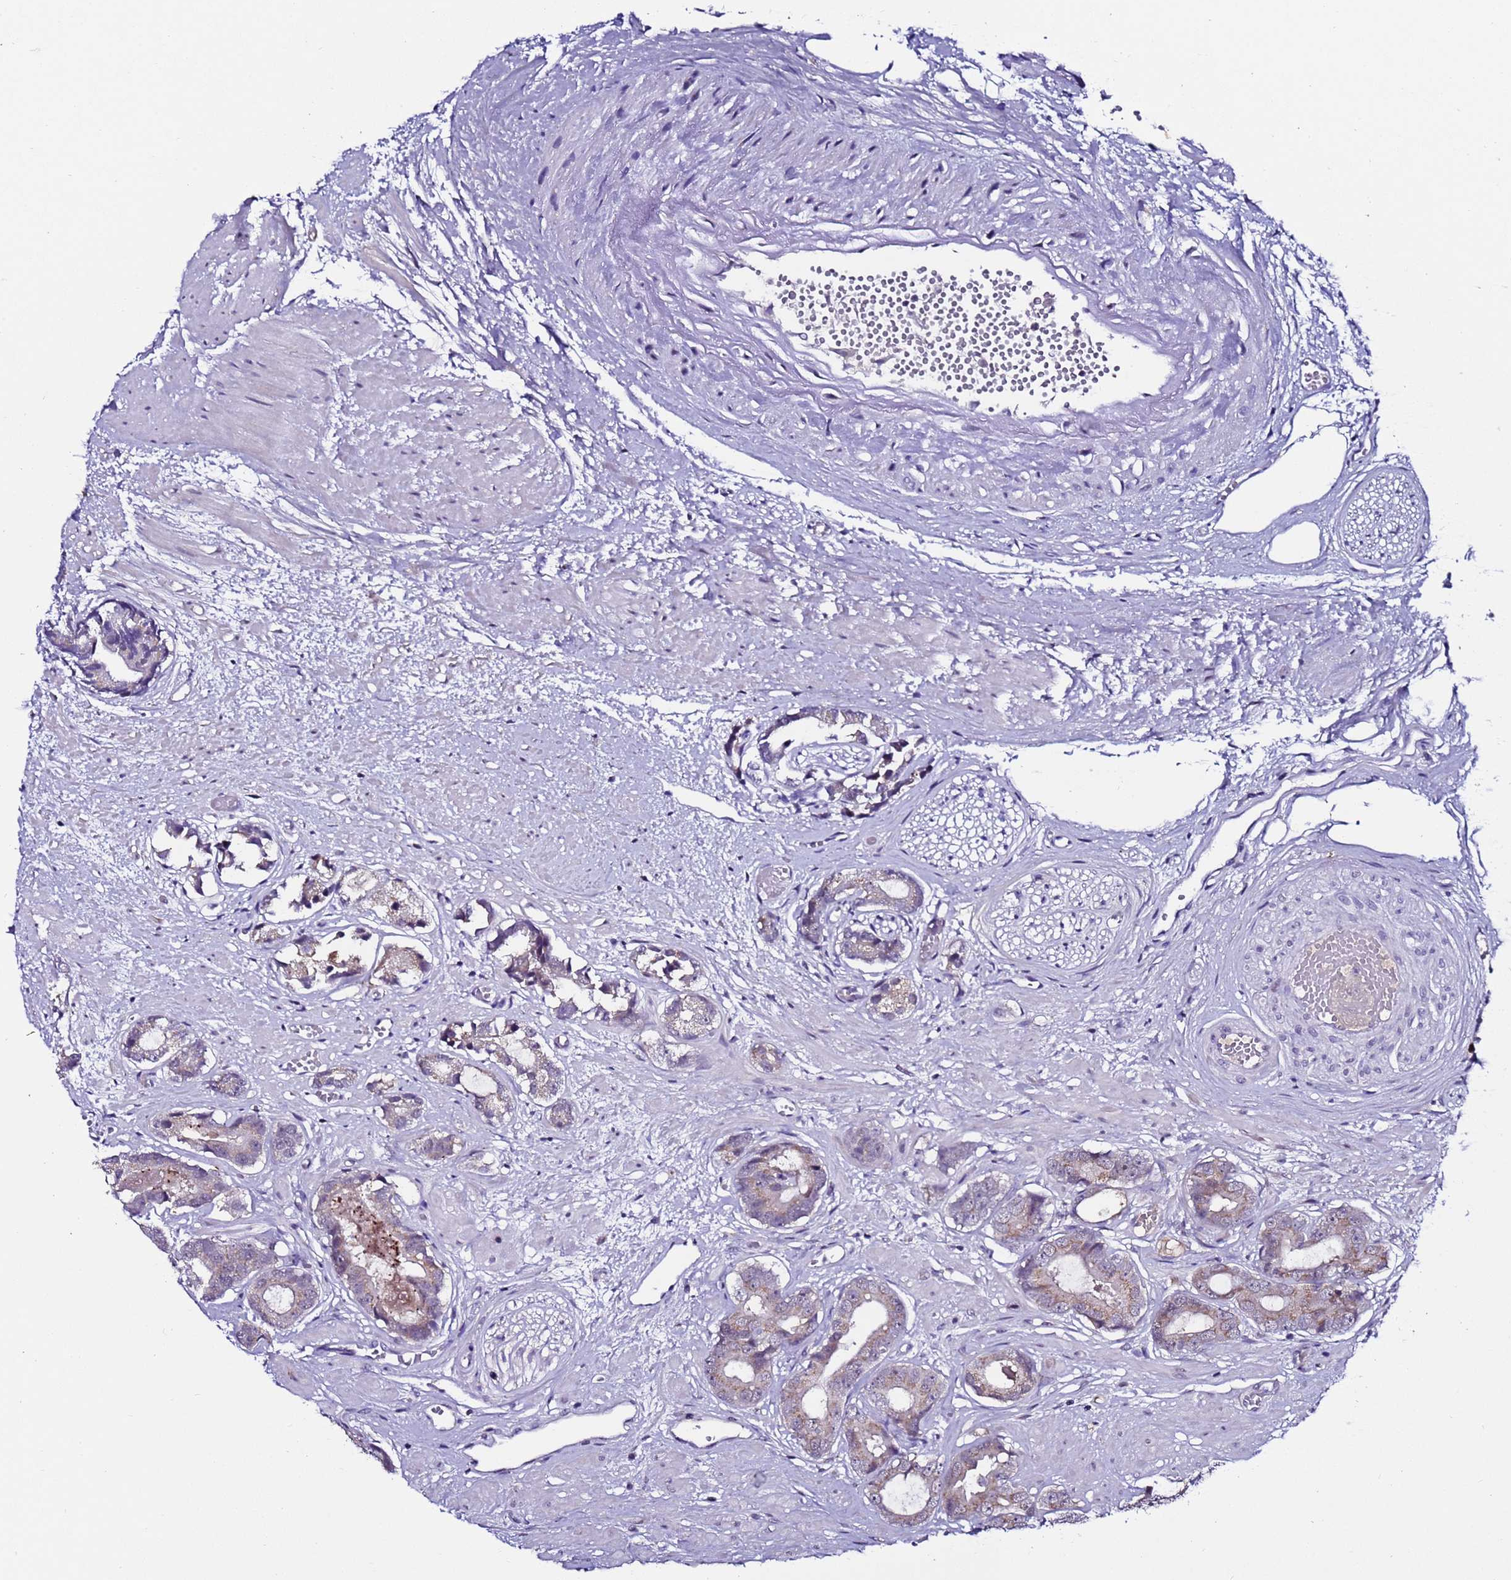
{"staining": {"intensity": "weak", "quantity": "25%-75%", "location": "cytoplasmic/membranous"}, "tissue": "prostate cancer", "cell_type": "Tumor cells", "image_type": "cancer", "snomed": [{"axis": "morphology", "description": "Adenocarcinoma, Low grade"}, {"axis": "topography", "description": "Prostate"}], "caption": "An immunohistochemistry histopathology image of tumor tissue is shown. Protein staining in brown shows weak cytoplasmic/membranous positivity in low-grade adenocarcinoma (prostate) within tumor cells.", "gene": "C19orf47", "patient": {"sex": "male", "age": 64}}